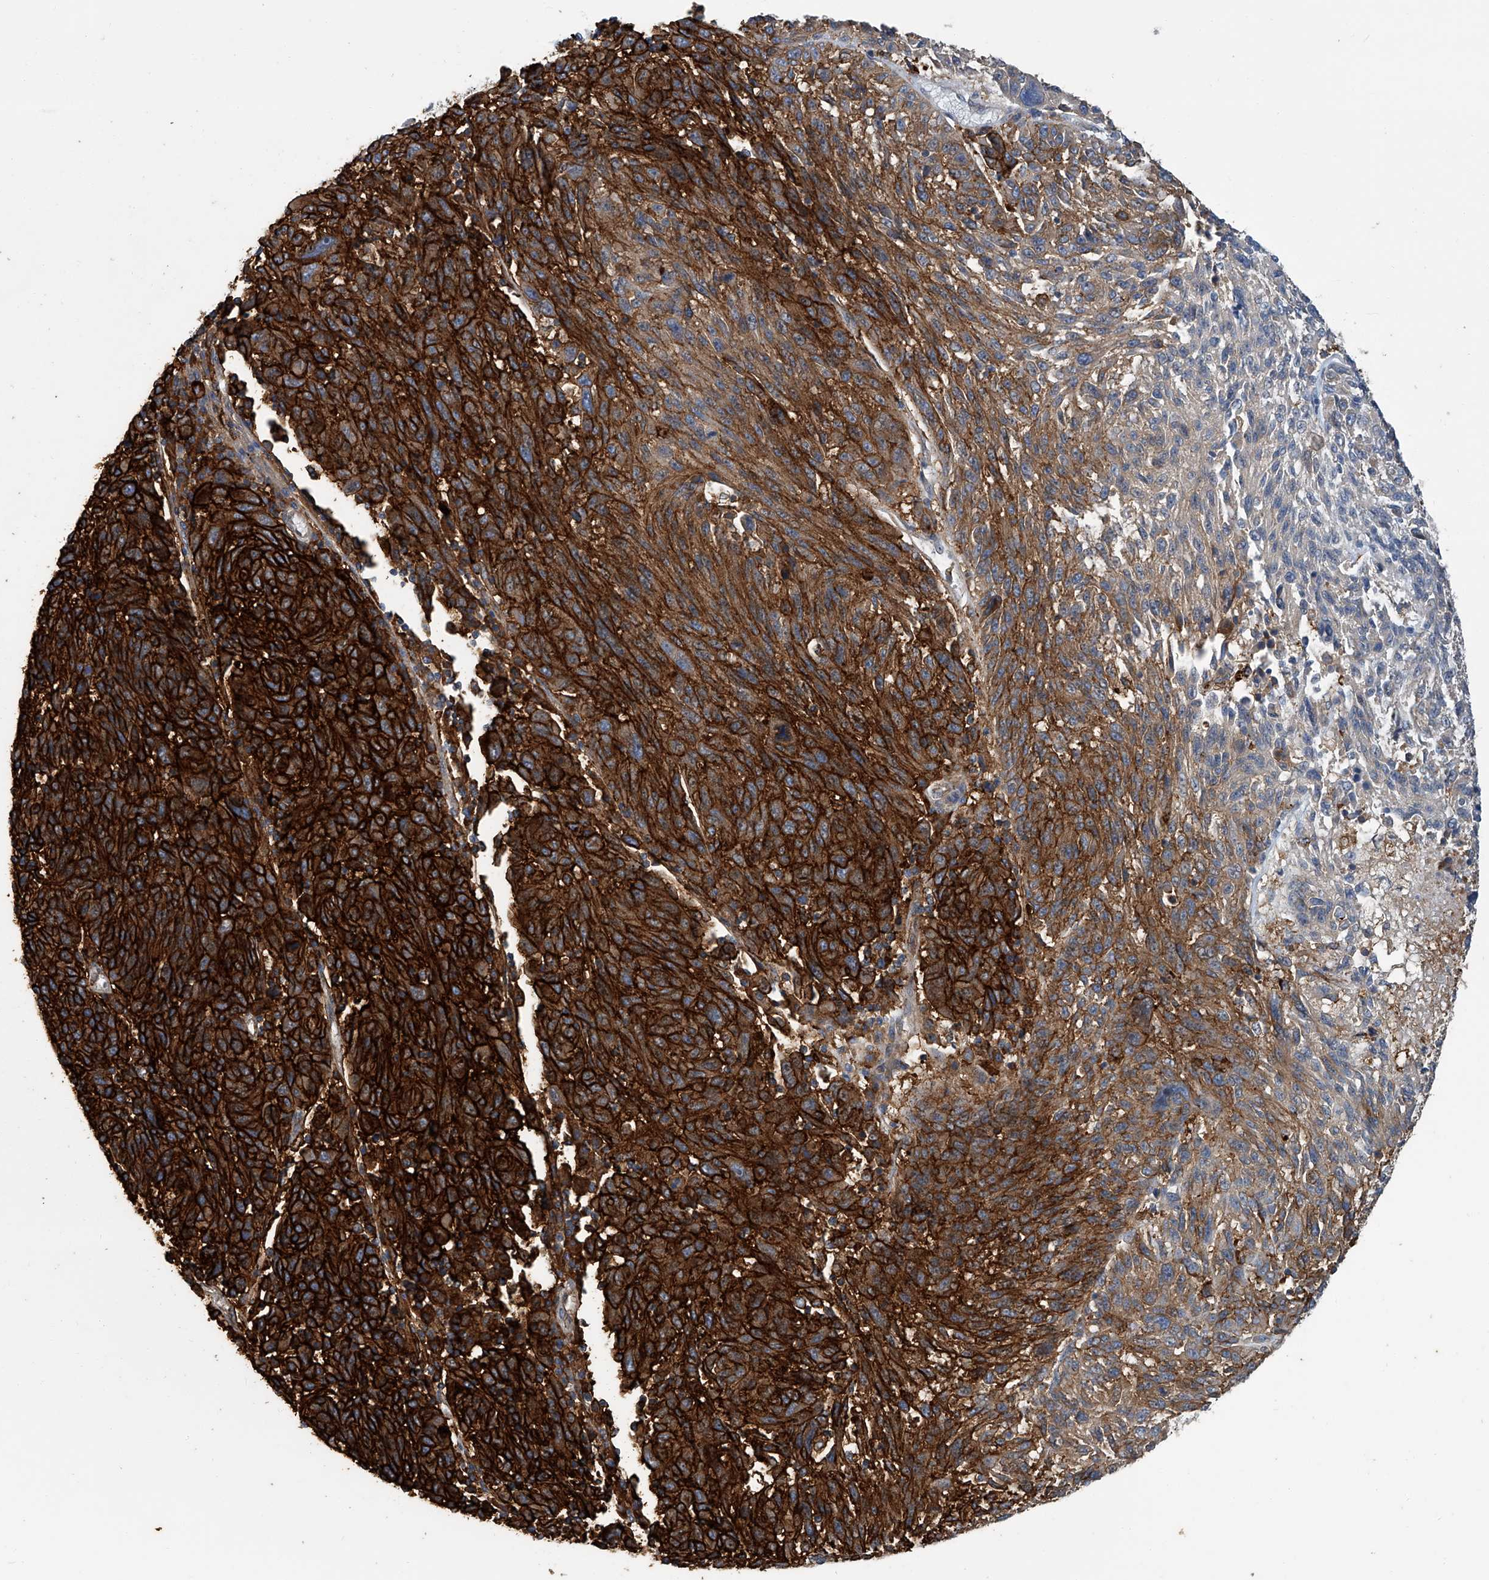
{"staining": {"intensity": "strong", "quantity": ">75%", "location": "cytoplasmic/membranous"}, "tissue": "melanoma", "cell_type": "Tumor cells", "image_type": "cancer", "snomed": [{"axis": "morphology", "description": "Malignant melanoma, NOS"}, {"axis": "topography", "description": "Skin"}], "caption": "Immunohistochemistry micrograph of neoplastic tissue: human malignant melanoma stained using immunohistochemistry (IHC) reveals high levels of strong protein expression localized specifically in the cytoplasmic/membranous of tumor cells, appearing as a cytoplasmic/membranous brown color.", "gene": "FAM167A", "patient": {"sex": "male", "age": 53}}